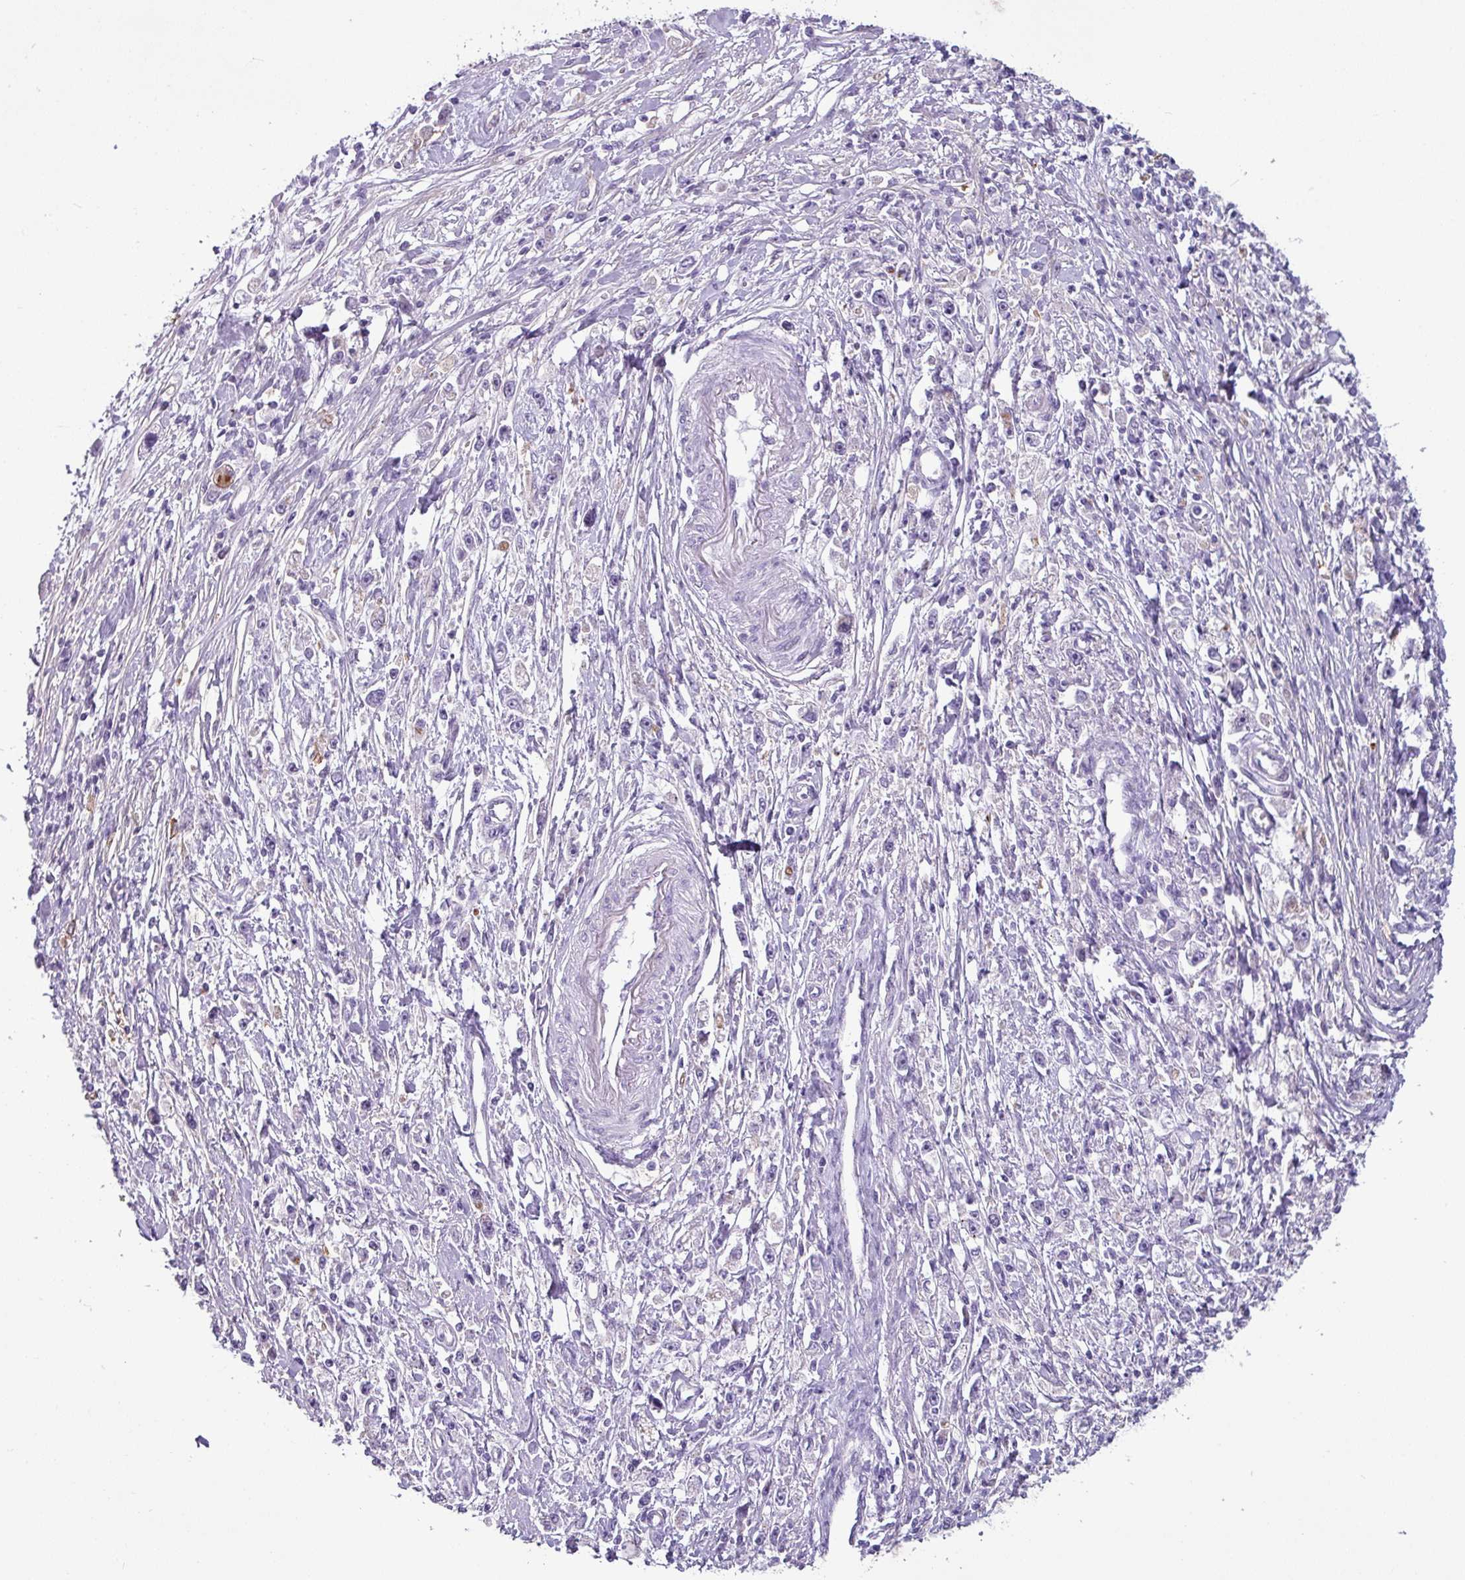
{"staining": {"intensity": "negative", "quantity": "none", "location": "none"}, "tissue": "stomach cancer", "cell_type": "Tumor cells", "image_type": "cancer", "snomed": [{"axis": "morphology", "description": "Adenocarcinoma, NOS"}, {"axis": "topography", "description": "Stomach"}], "caption": "IHC of adenocarcinoma (stomach) reveals no expression in tumor cells.", "gene": "TMEM178B", "patient": {"sex": "female", "age": 59}}